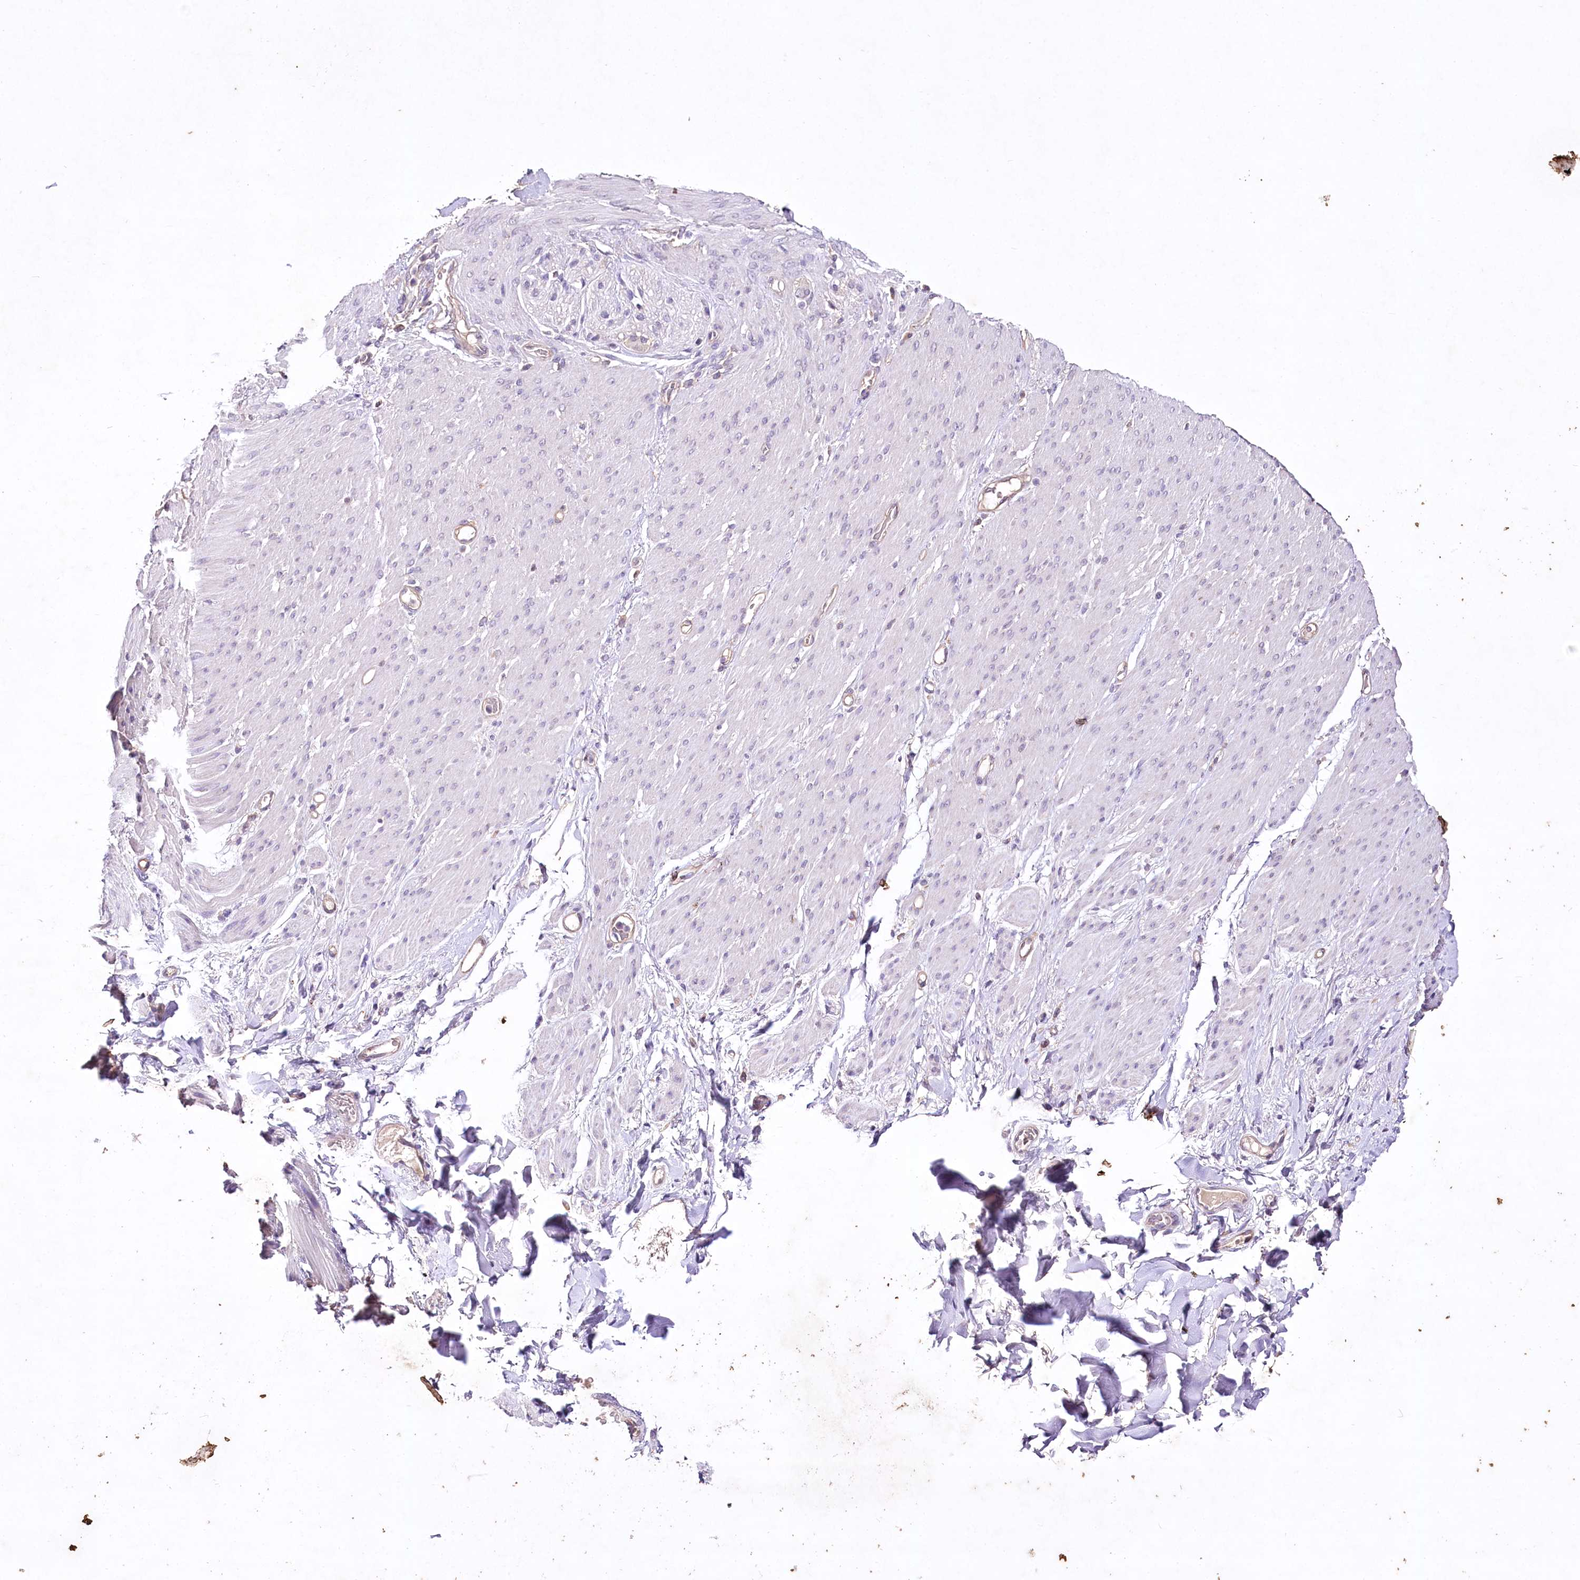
{"staining": {"intensity": "negative", "quantity": "none", "location": "none"}, "tissue": "adipose tissue", "cell_type": "Adipocytes", "image_type": "normal", "snomed": [{"axis": "morphology", "description": "Normal tissue, NOS"}, {"axis": "topography", "description": "Colon"}, {"axis": "topography", "description": "Peripheral nerve tissue"}], "caption": "The image demonstrates no significant positivity in adipocytes of adipose tissue. (Brightfield microscopy of DAB (3,3'-diaminobenzidine) immunohistochemistry (IHC) at high magnification).", "gene": "ENPP1", "patient": {"sex": "female", "age": 61}}